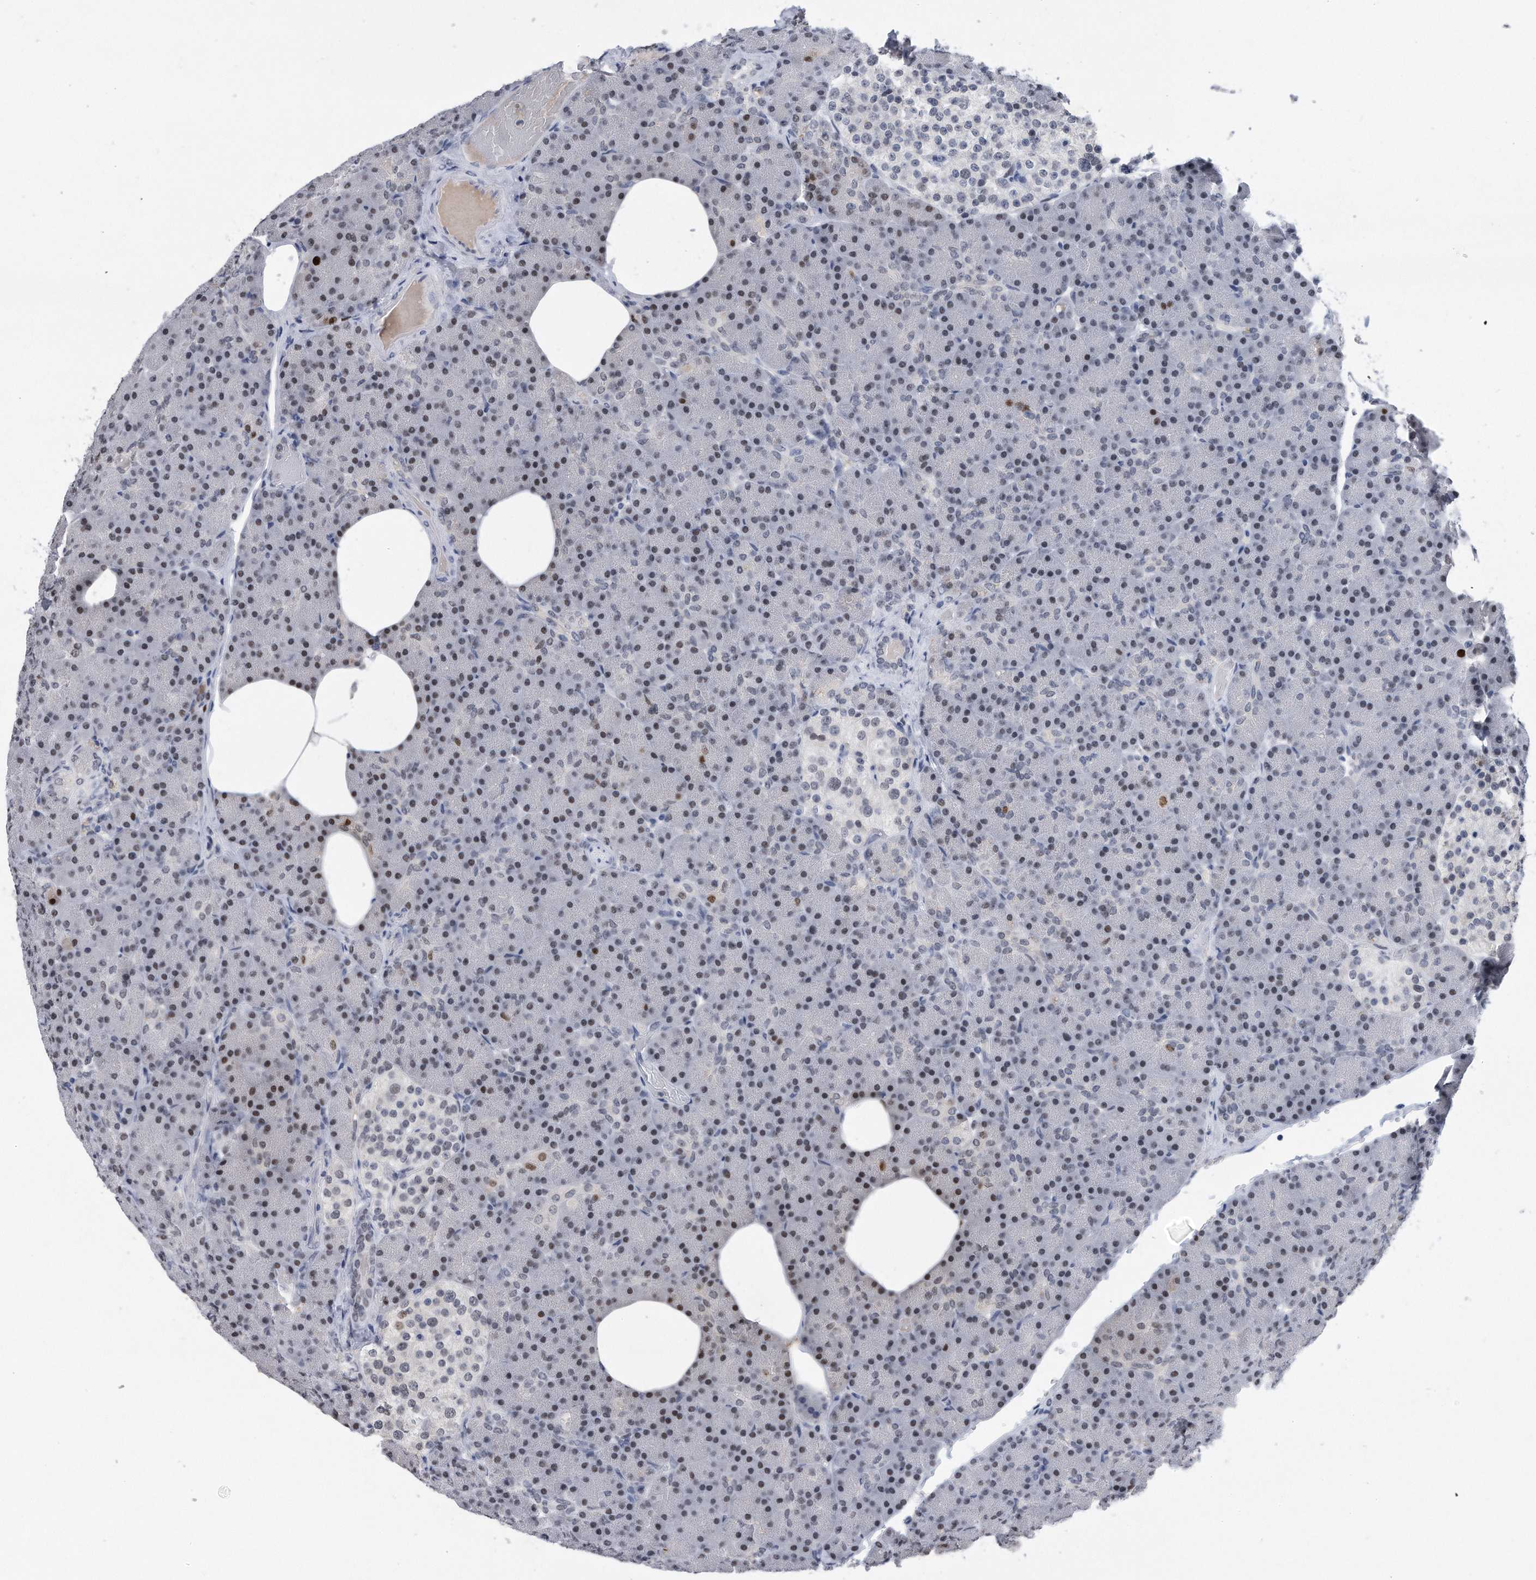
{"staining": {"intensity": "moderate", "quantity": "<25%", "location": "cytoplasmic/membranous,nuclear"}, "tissue": "pancreas", "cell_type": "Exocrine glandular cells", "image_type": "normal", "snomed": [{"axis": "morphology", "description": "Normal tissue, NOS"}, {"axis": "topography", "description": "Pancreas"}], "caption": "IHC (DAB (3,3'-diaminobenzidine)) staining of normal human pancreas displays moderate cytoplasmic/membranous,nuclear protein positivity in approximately <25% of exocrine glandular cells.", "gene": "PCNA", "patient": {"sex": "female", "age": 43}}